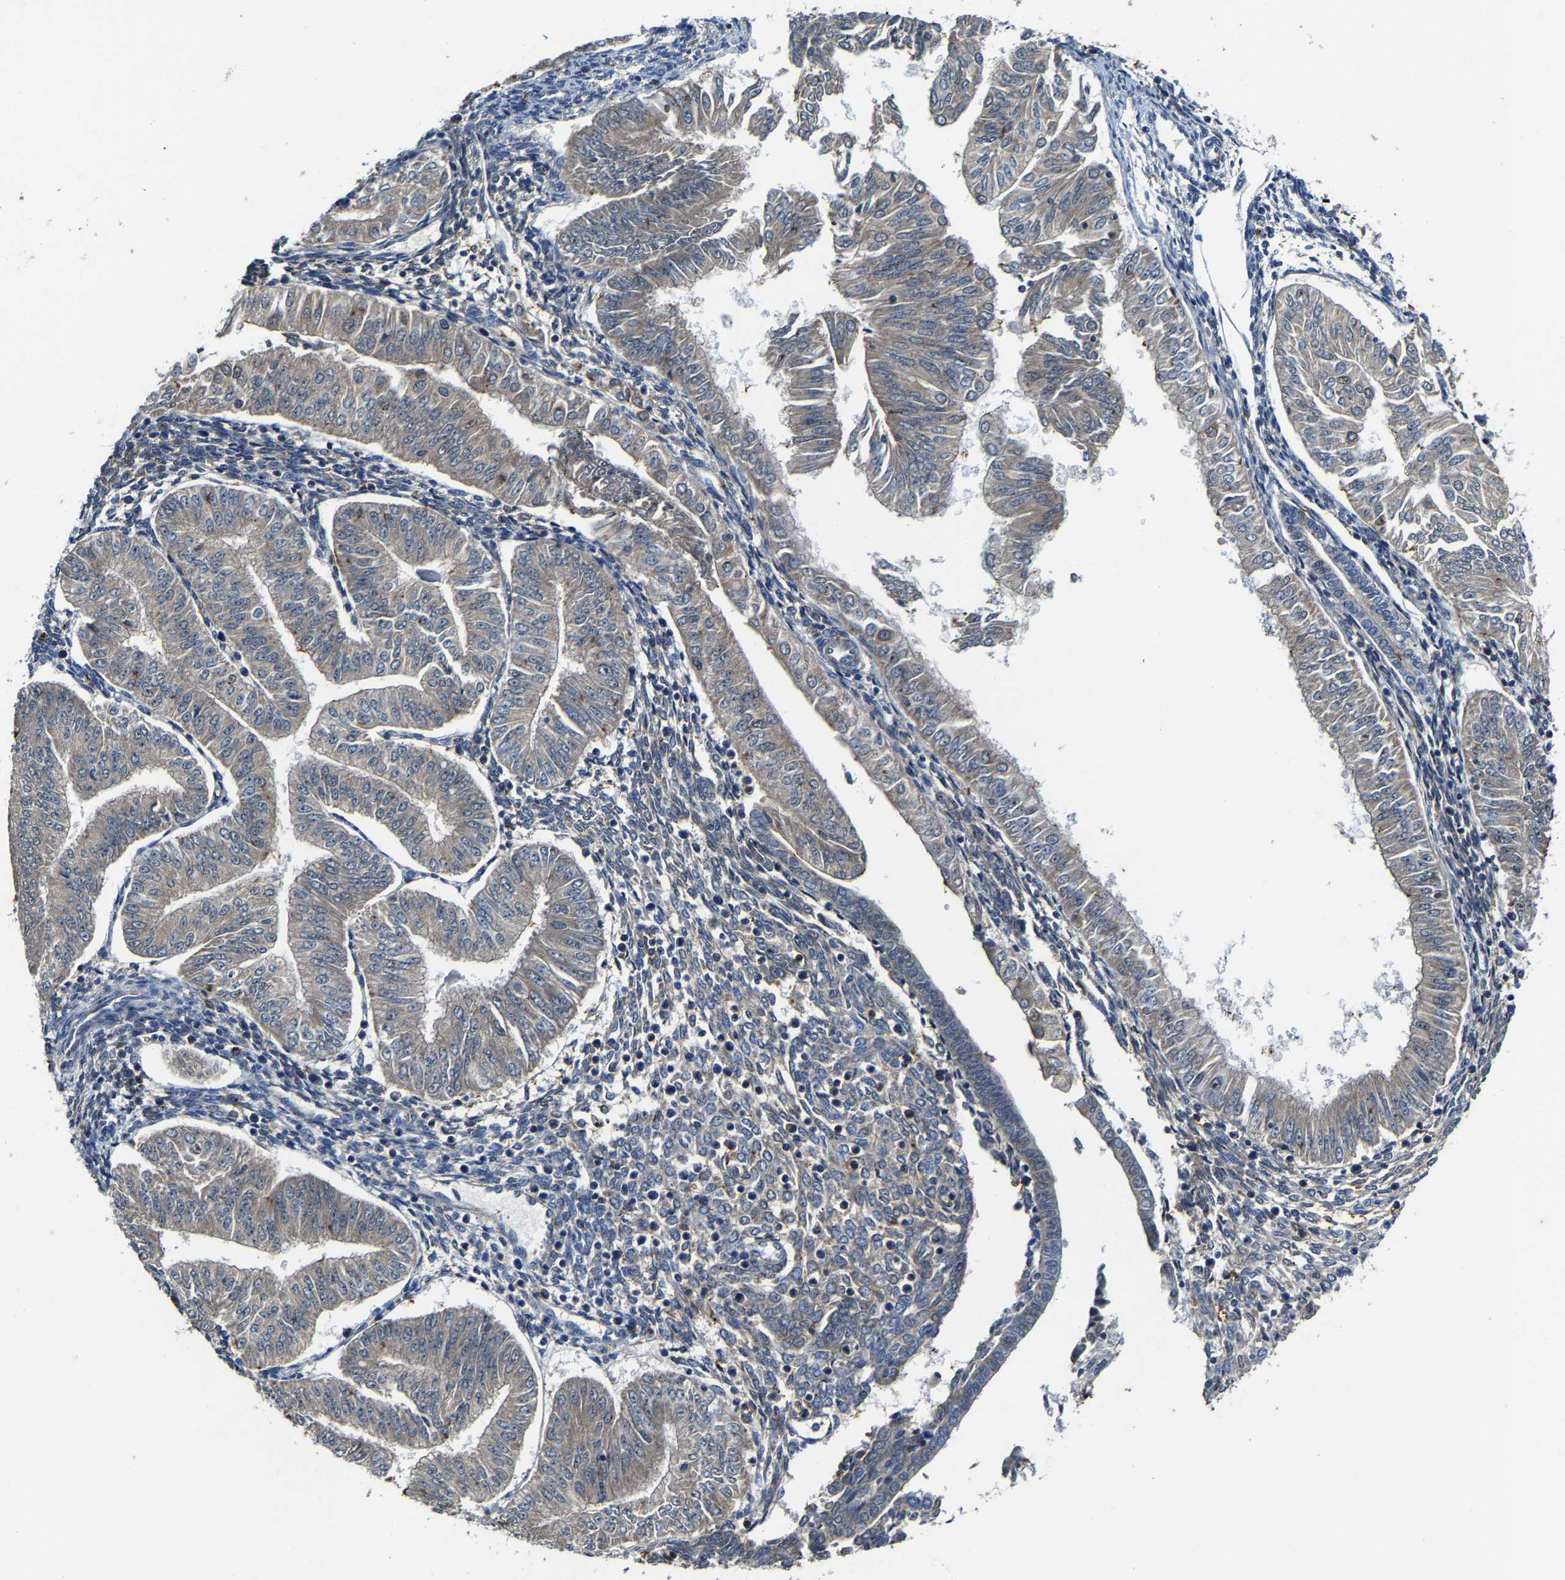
{"staining": {"intensity": "weak", "quantity": "25%-75%", "location": "cytoplasmic/membranous"}, "tissue": "endometrial cancer", "cell_type": "Tumor cells", "image_type": "cancer", "snomed": [{"axis": "morphology", "description": "Normal tissue, NOS"}, {"axis": "morphology", "description": "Adenocarcinoma, NOS"}, {"axis": "topography", "description": "Endometrium"}], "caption": "Tumor cells show low levels of weak cytoplasmic/membranous expression in about 25%-75% of cells in endometrial cancer.", "gene": "SLC25A25", "patient": {"sex": "female", "age": 53}}